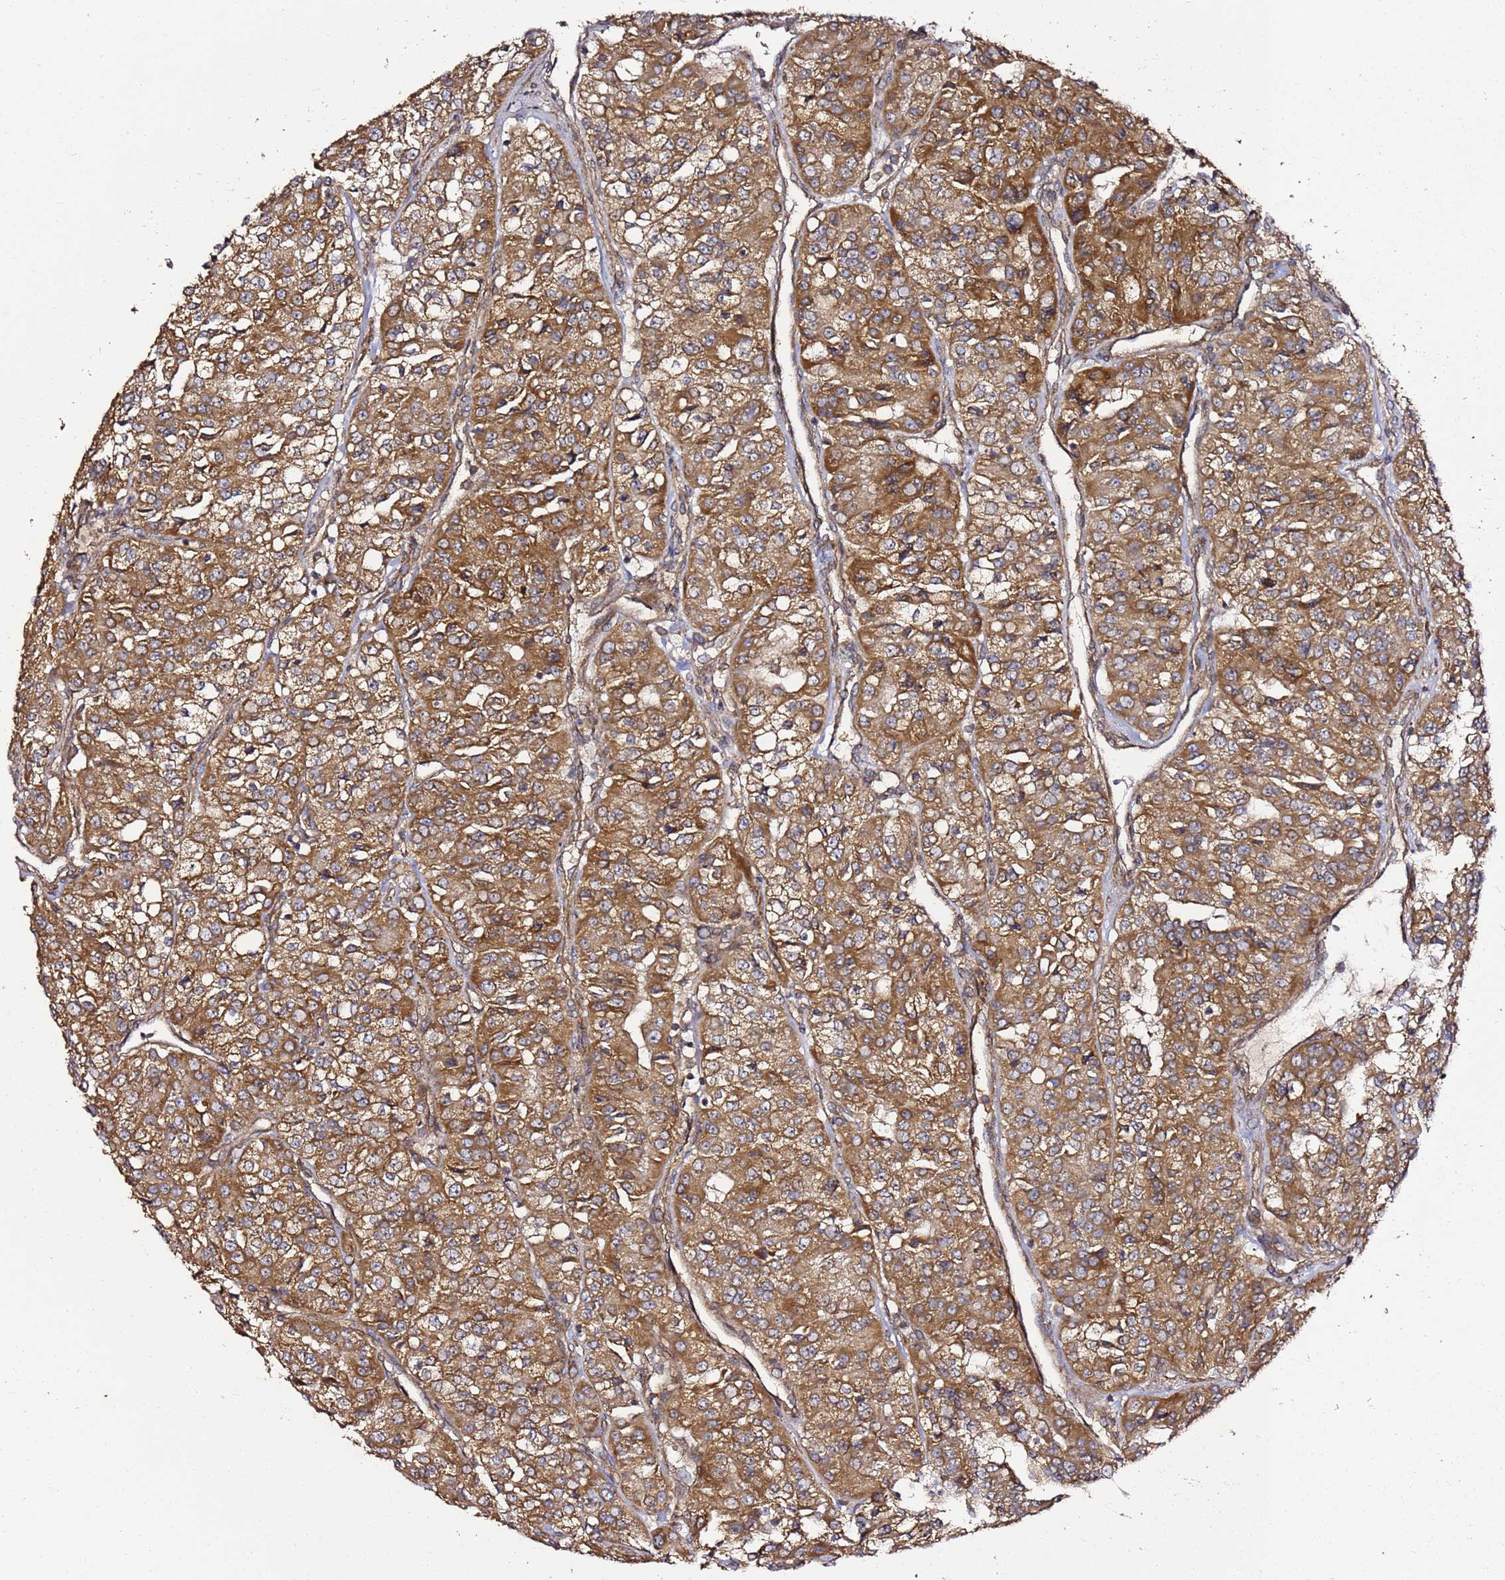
{"staining": {"intensity": "strong", "quantity": ">75%", "location": "cytoplasmic/membranous"}, "tissue": "renal cancer", "cell_type": "Tumor cells", "image_type": "cancer", "snomed": [{"axis": "morphology", "description": "Adenocarcinoma, NOS"}, {"axis": "topography", "description": "Kidney"}], "caption": "Renal cancer stained with a protein marker exhibits strong staining in tumor cells.", "gene": "TM2D2", "patient": {"sex": "female", "age": 63}}